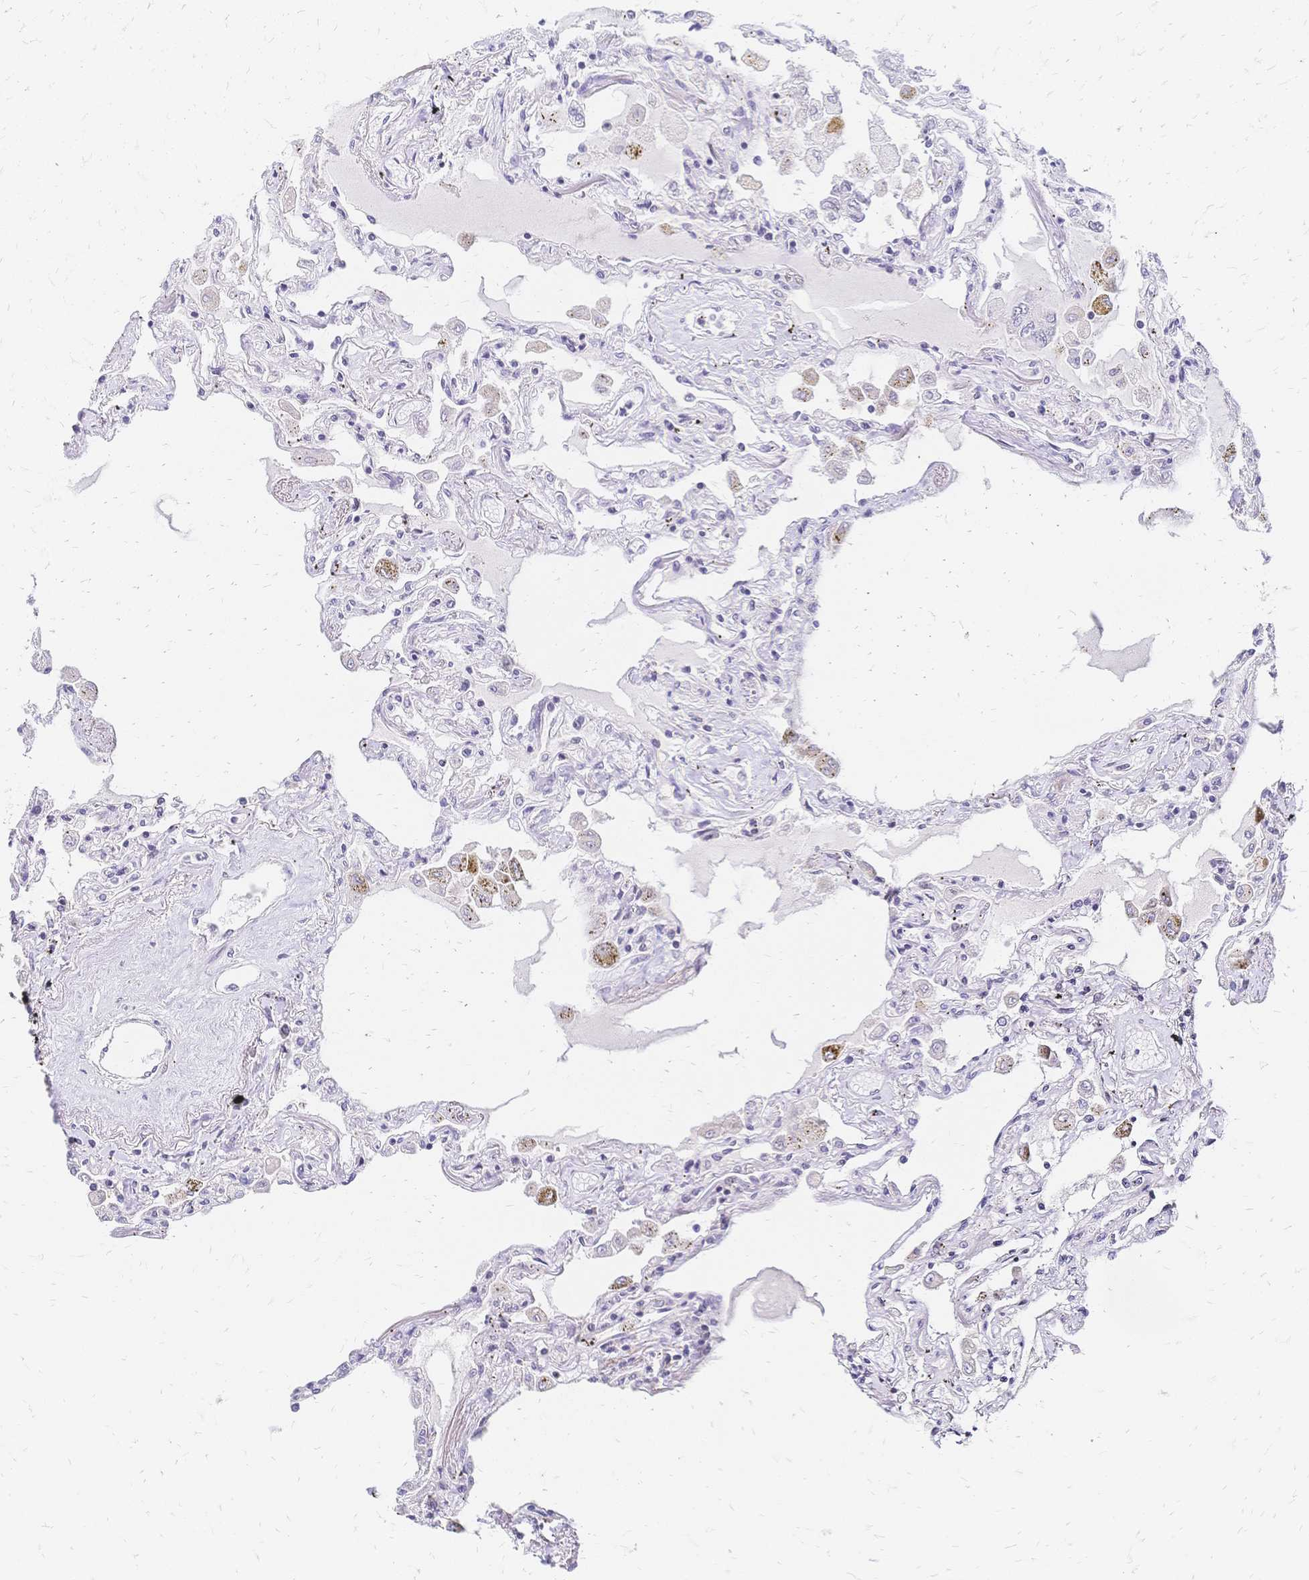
{"staining": {"intensity": "negative", "quantity": "none", "location": "none"}, "tissue": "lung", "cell_type": "Alveolar cells", "image_type": "normal", "snomed": [{"axis": "morphology", "description": "Normal tissue, NOS"}, {"axis": "morphology", "description": "Adenocarcinoma, NOS"}, {"axis": "topography", "description": "Cartilage tissue"}, {"axis": "topography", "description": "Lung"}], "caption": "Alveolar cells show no significant positivity in normal lung.", "gene": "CBX7", "patient": {"sex": "female", "age": 67}}